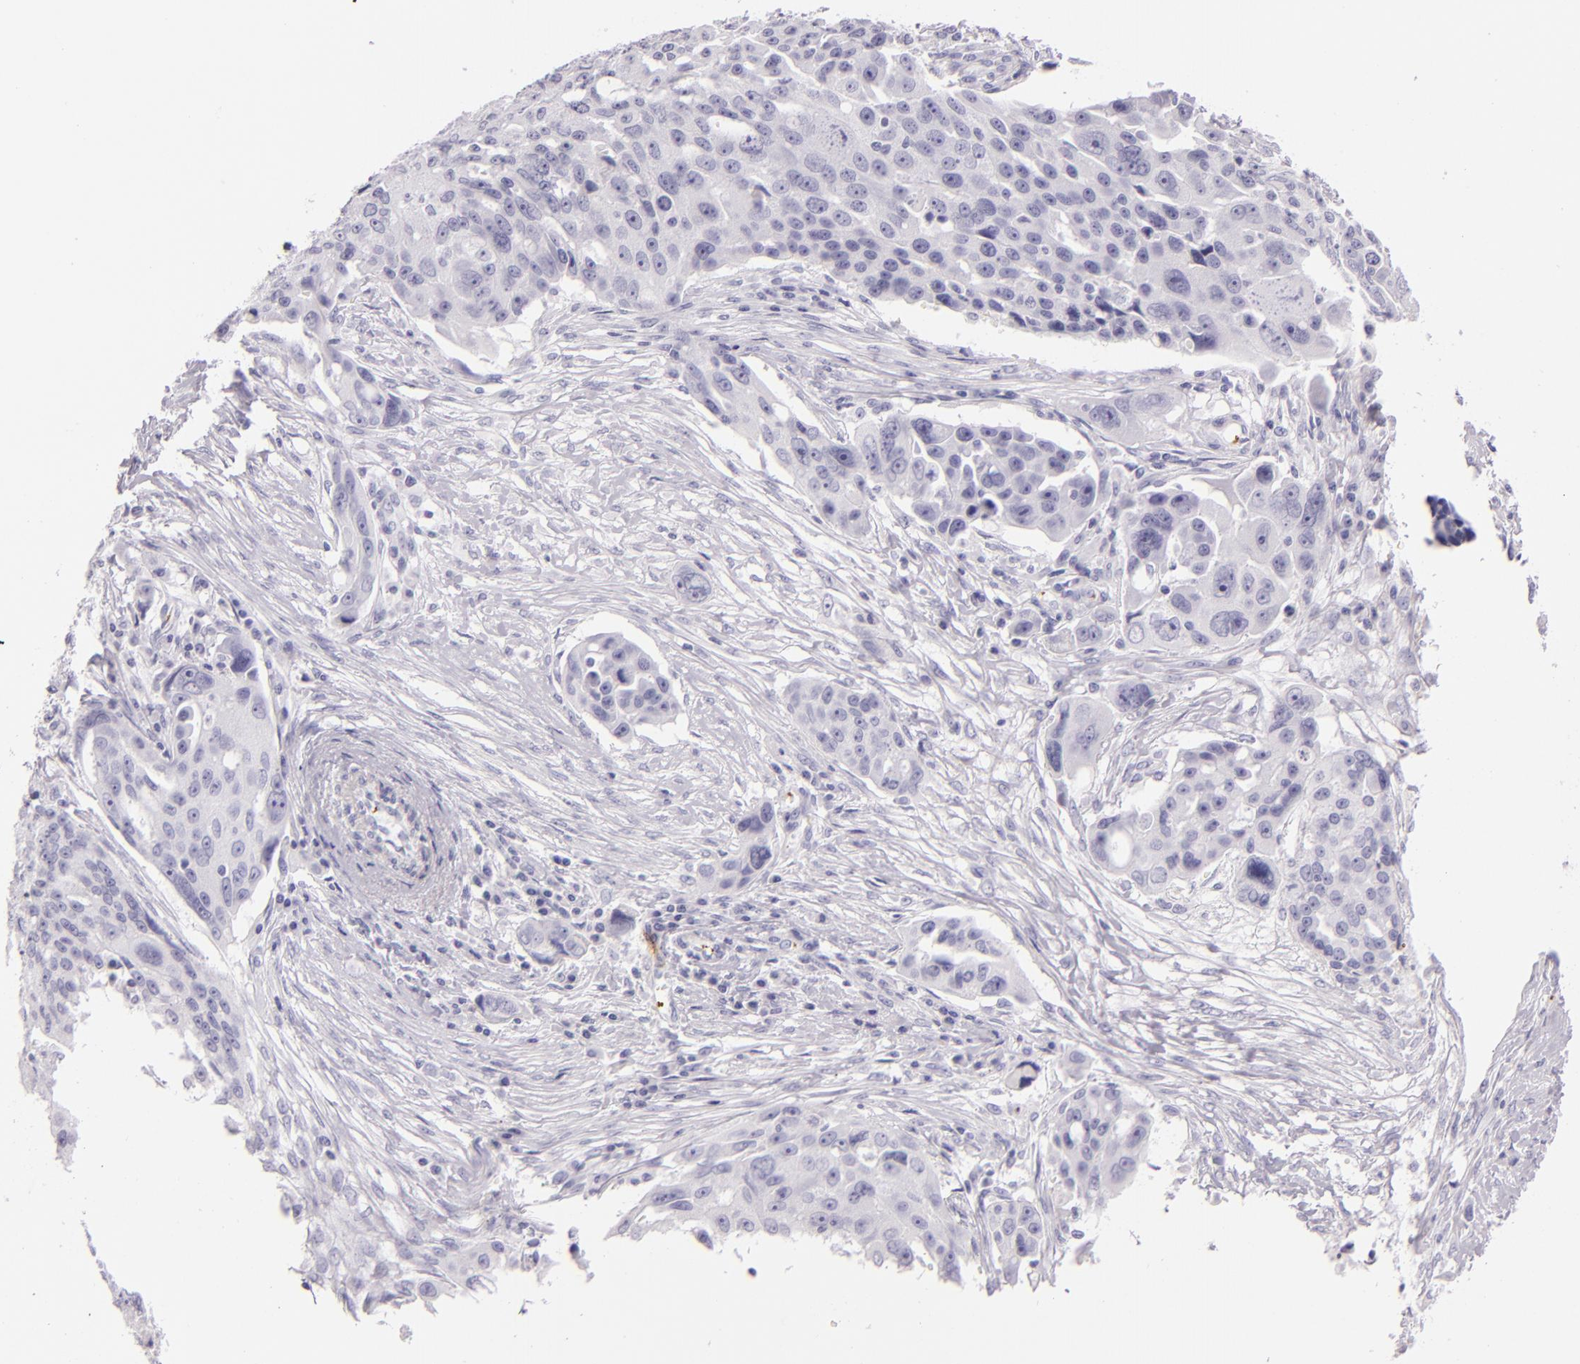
{"staining": {"intensity": "negative", "quantity": "none", "location": "none"}, "tissue": "ovarian cancer", "cell_type": "Tumor cells", "image_type": "cancer", "snomed": [{"axis": "morphology", "description": "Carcinoma, endometroid"}, {"axis": "topography", "description": "Ovary"}], "caption": "This is an immunohistochemistry (IHC) histopathology image of ovarian endometroid carcinoma. There is no expression in tumor cells.", "gene": "SELP", "patient": {"sex": "female", "age": 75}}